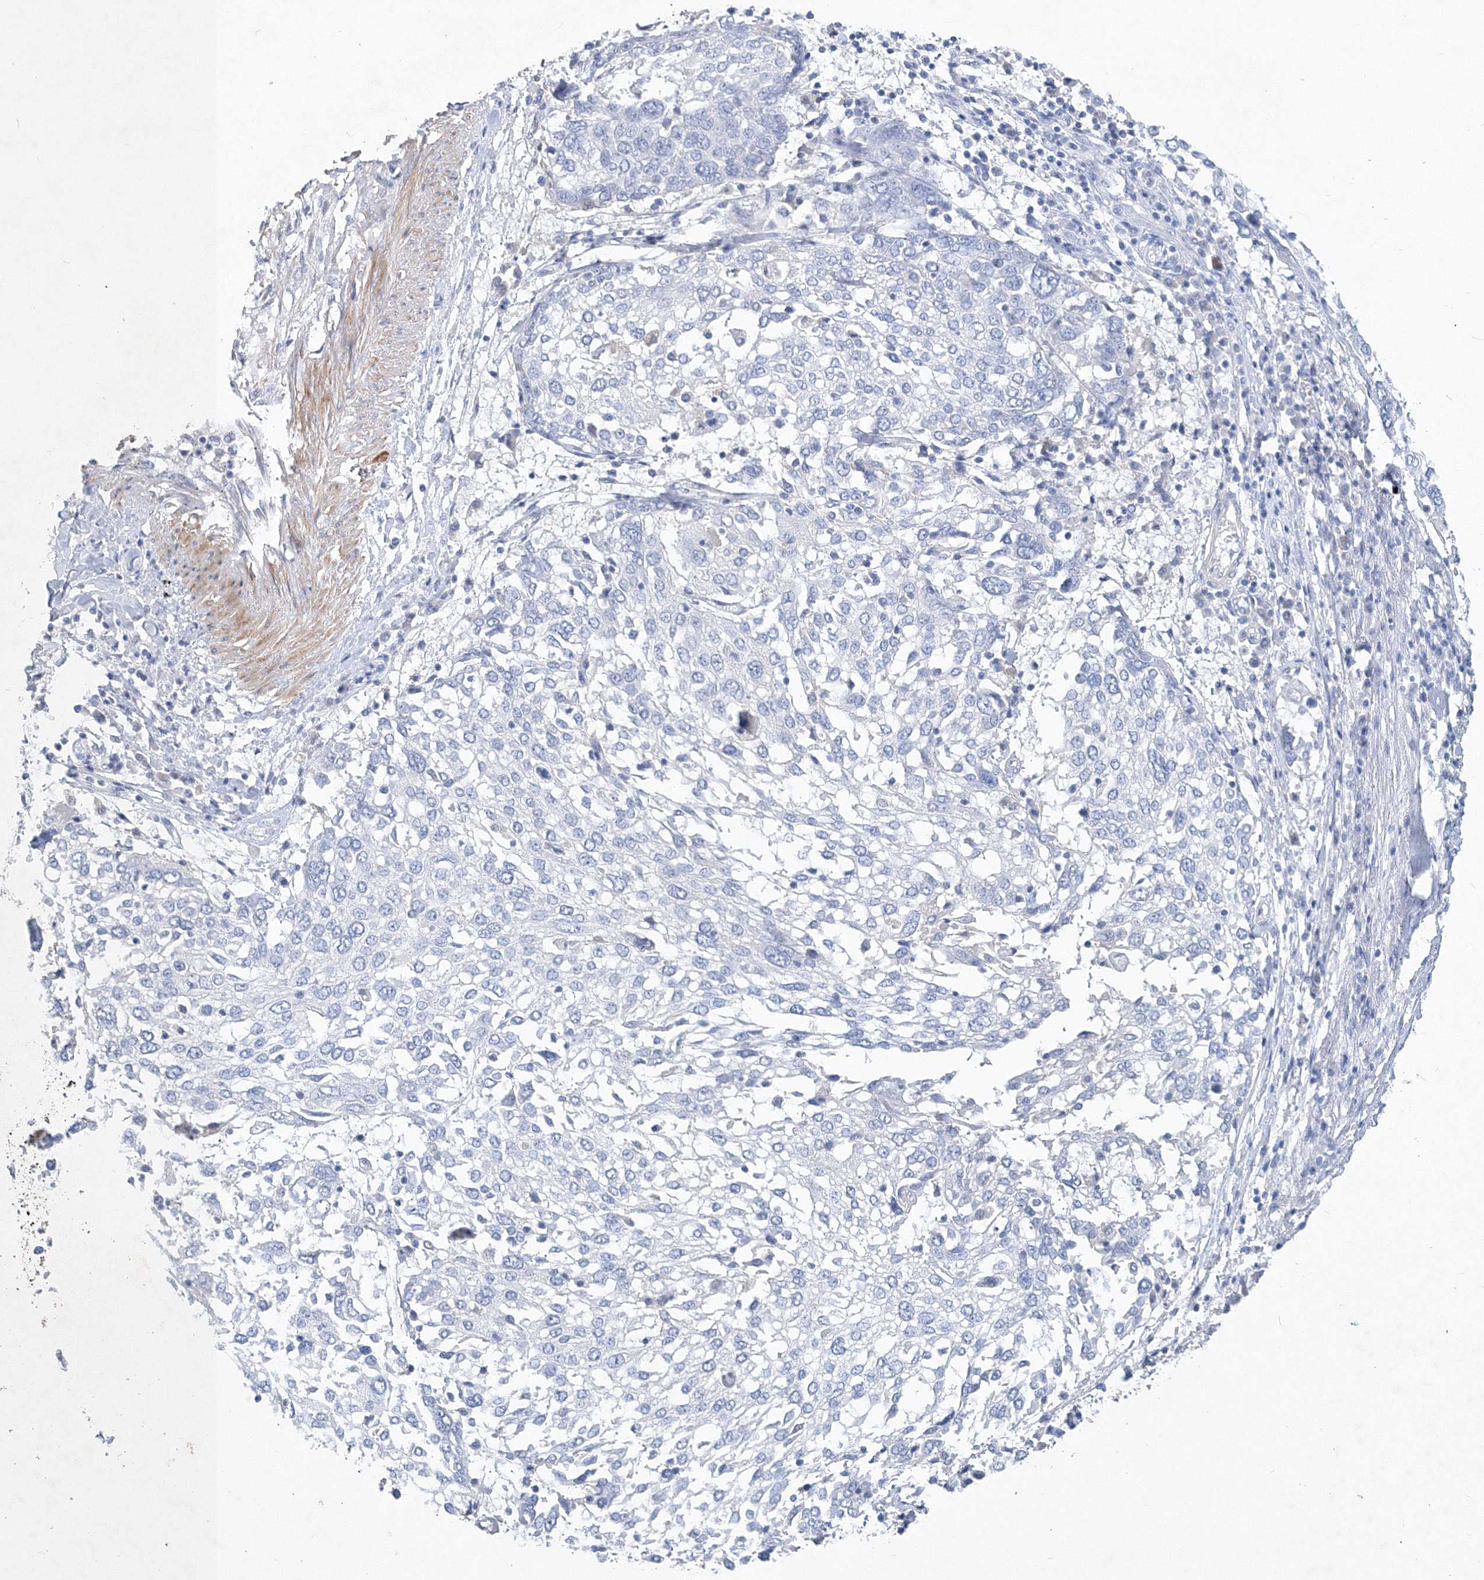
{"staining": {"intensity": "negative", "quantity": "none", "location": "none"}, "tissue": "lung cancer", "cell_type": "Tumor cells", "image_type": "cancer", "snomed": [{"axis": "morphology", "description": "Squamous cell carcinoma, NOS"}, {"axis": "topography", "description": "Lung"}], "caption": "IHC image of lung squamous cell carcinoma stained for a protein (brown), which displays no positivity in tumor cells.", "gene": "OSBPL6", "patient": {"sex": "male", "age": 65}}